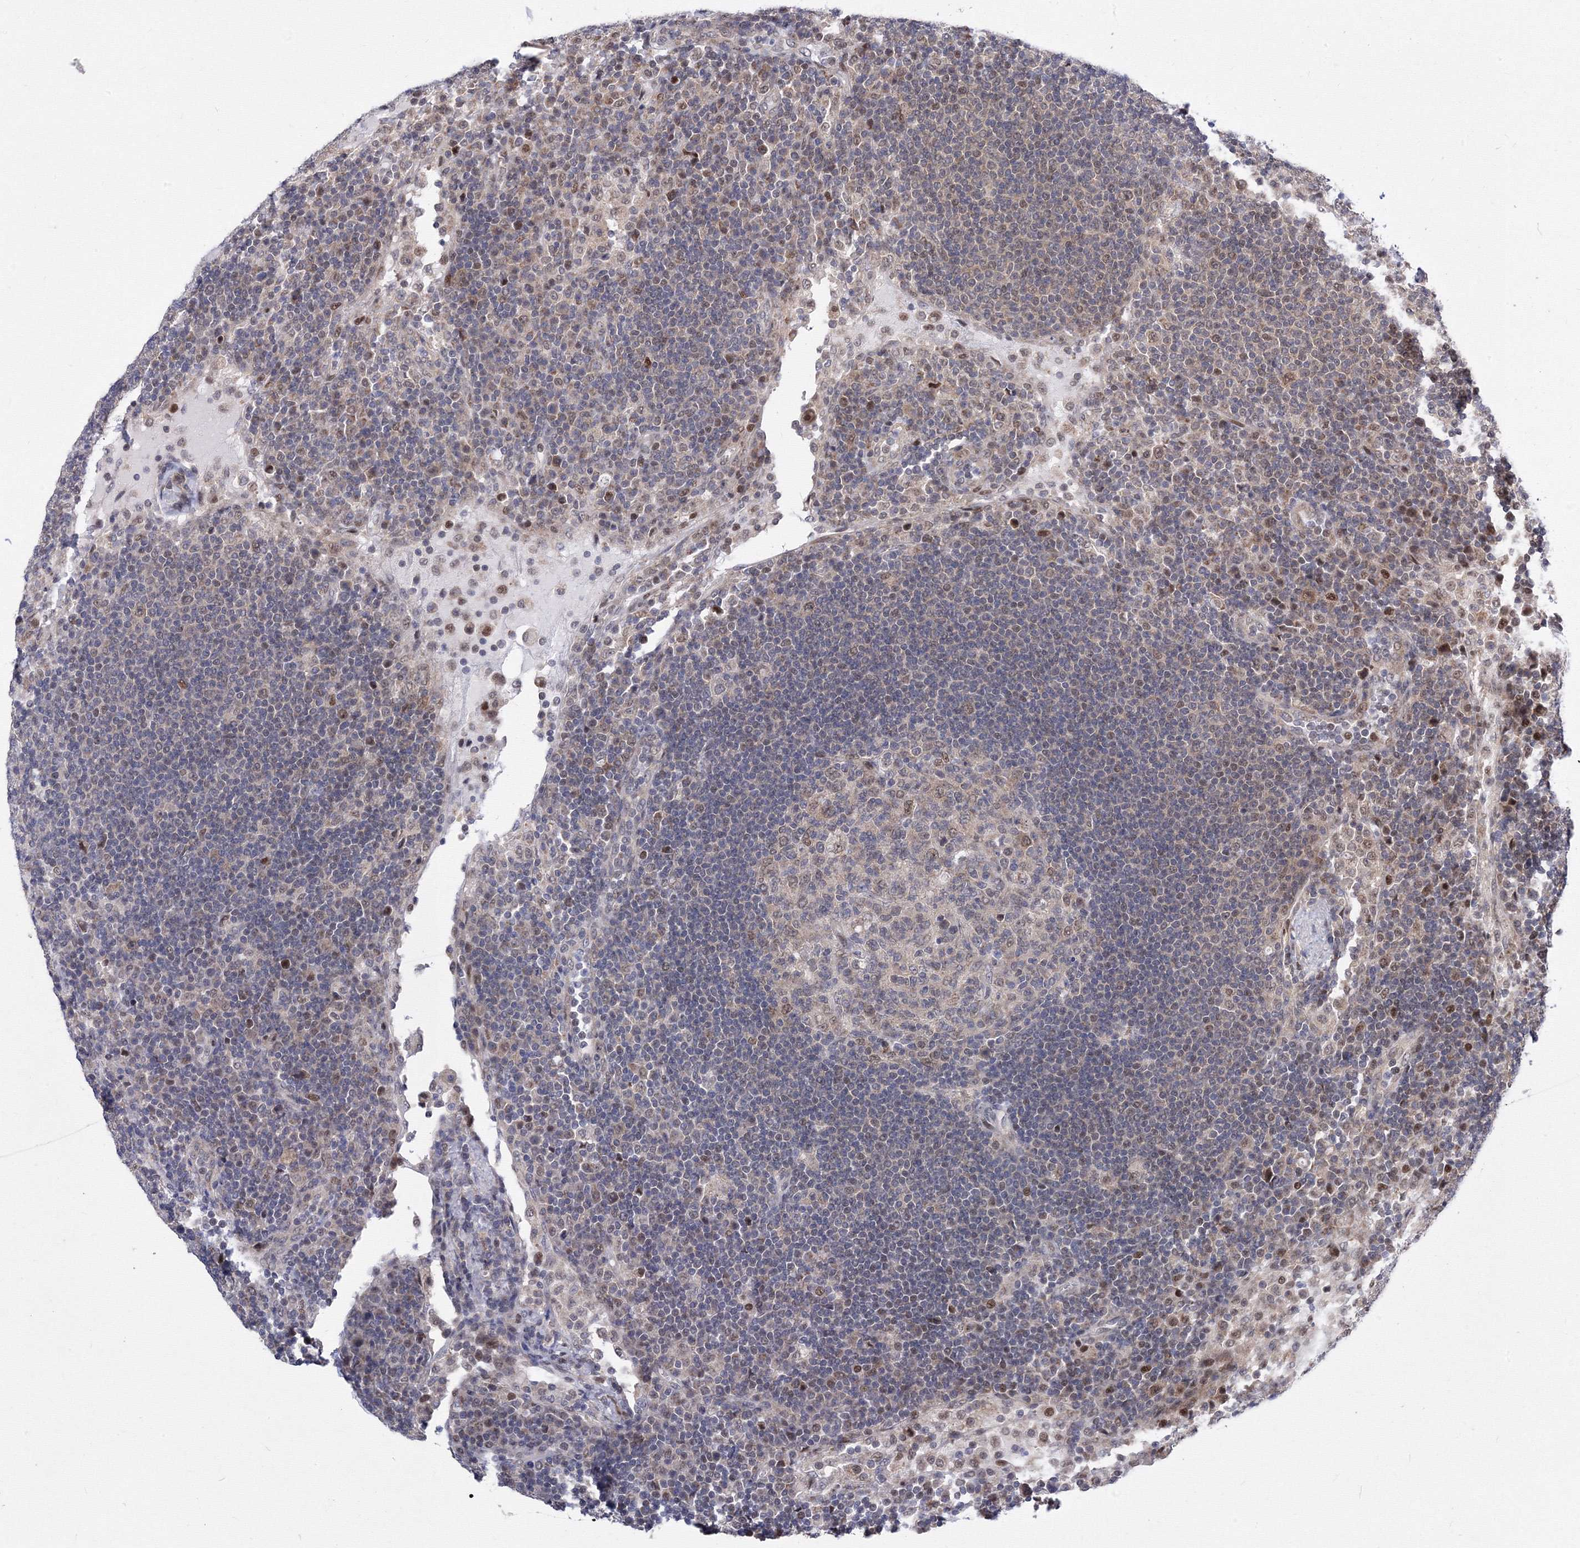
{"staining": {"intensity": "weak", "quantity": "<25%", "location": "nuclear"}, "tissue": "lymph node", "cell_type": "Germinal center cells", "image_type": "normal", "snomed": [{"axis": "morphology", "description": "Normal tissue, NOS"}, {"axis": "topography", "description": "Lymph node"}], "caption": "IHC of normal lymph node demonstrates no expression in germinal center cells. (Immunohistochemistry, brightfield microscopy, high magnification).", "gene": "GPN1", "patient": {"sex": "female", "age": 53}}